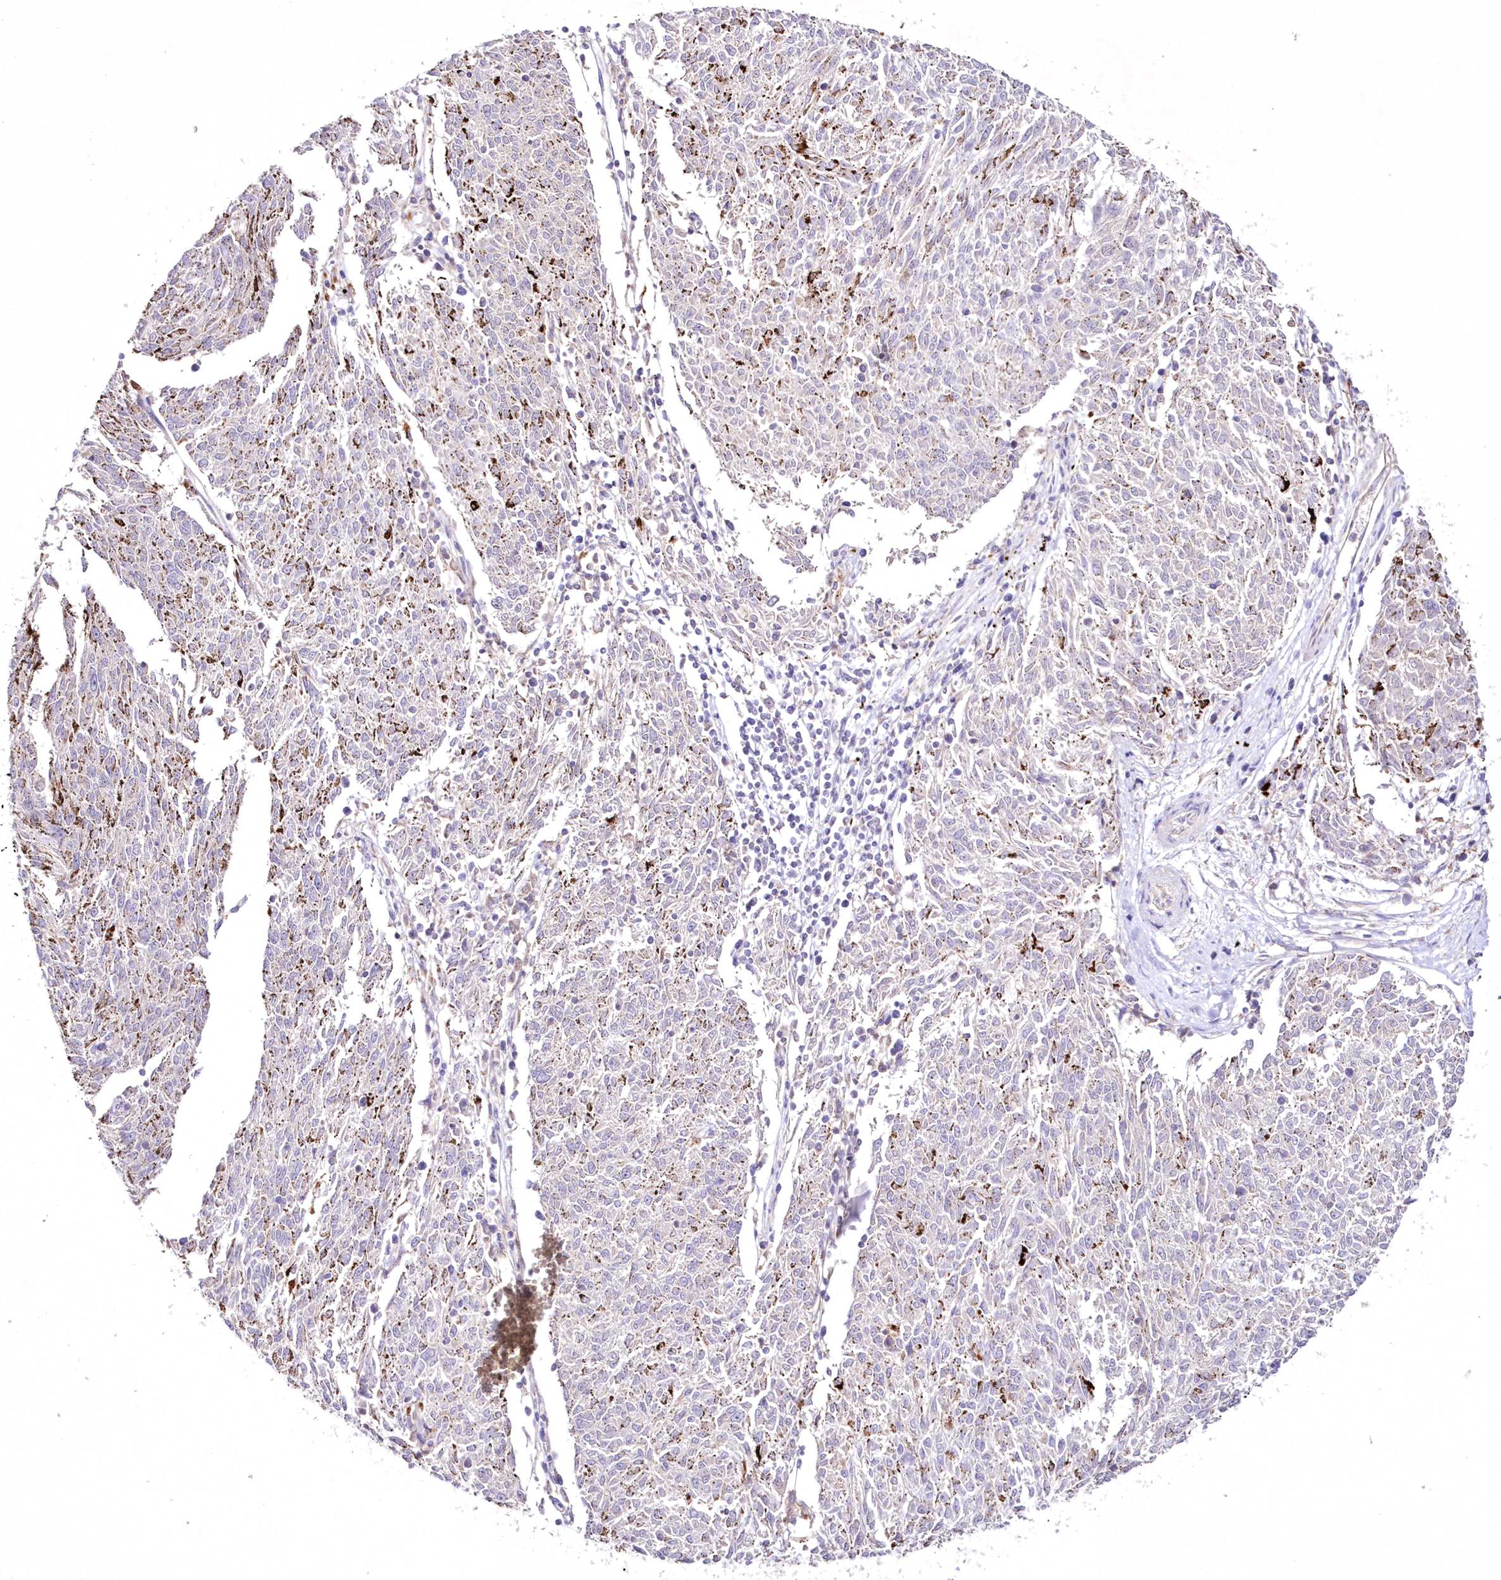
{"staining": {"intensity": "negative", "quantity": "none", "location": "none"}, "tissue": "melanoma", "cell_type": "Tumor cells", "image_type": "cancer", "snomed": [{"axis": "morphology", "description": "Malignant melanoma, NOS"}, {"axis": "topography", "description": "Skin"}], "caption": "Protein analysis of melanoma shows no significant expression in tumor cells.", "gene": "NEU4", "patient": {"sex": "female", "age": 72}}